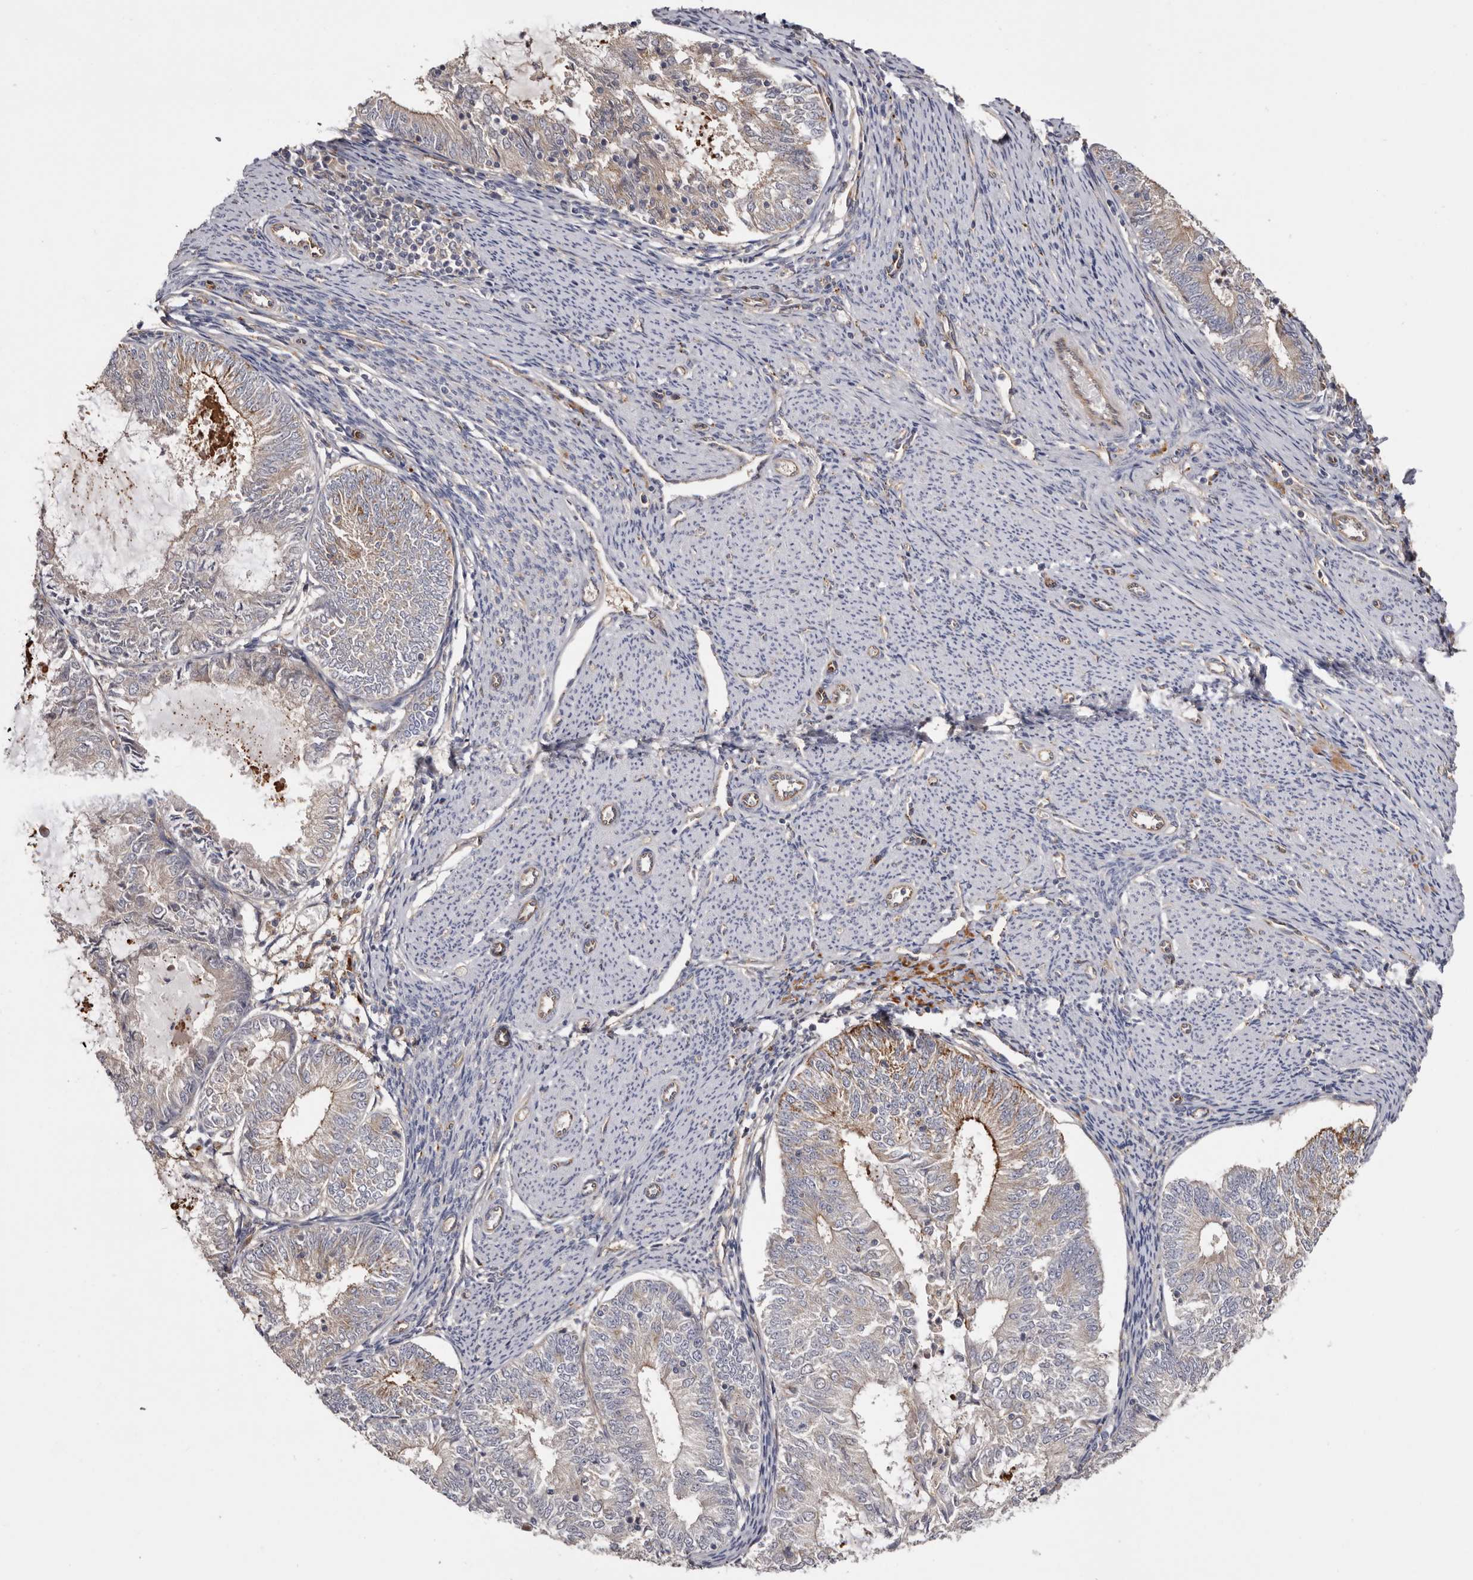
{"staining": {"intensity": "moderate", "quantity": "<25%", "location": "cytoplasmic/membranous"}, "tissue": "endometrial cancer", "cell_type": "Tumor cells", "image_type": "cancer", "snomed": [{"axis": "morphology", "description": "Adenocarcinoma, NOS"}, {"axis": "topography", "description": "Endometrium"}], "caption": "Immunohistochemical staining of human adenocarcinoma (endometrial) displays low levels of moderate cytoplasmic/membranous positivity in approximately <25% of tumor cells. (DAB (3,3'-diaminobenzidine) = brown stain, brightfield microscopy at high magnification).", "gene": "INKA2", "patient": {"sex": "female", "age": 57}}